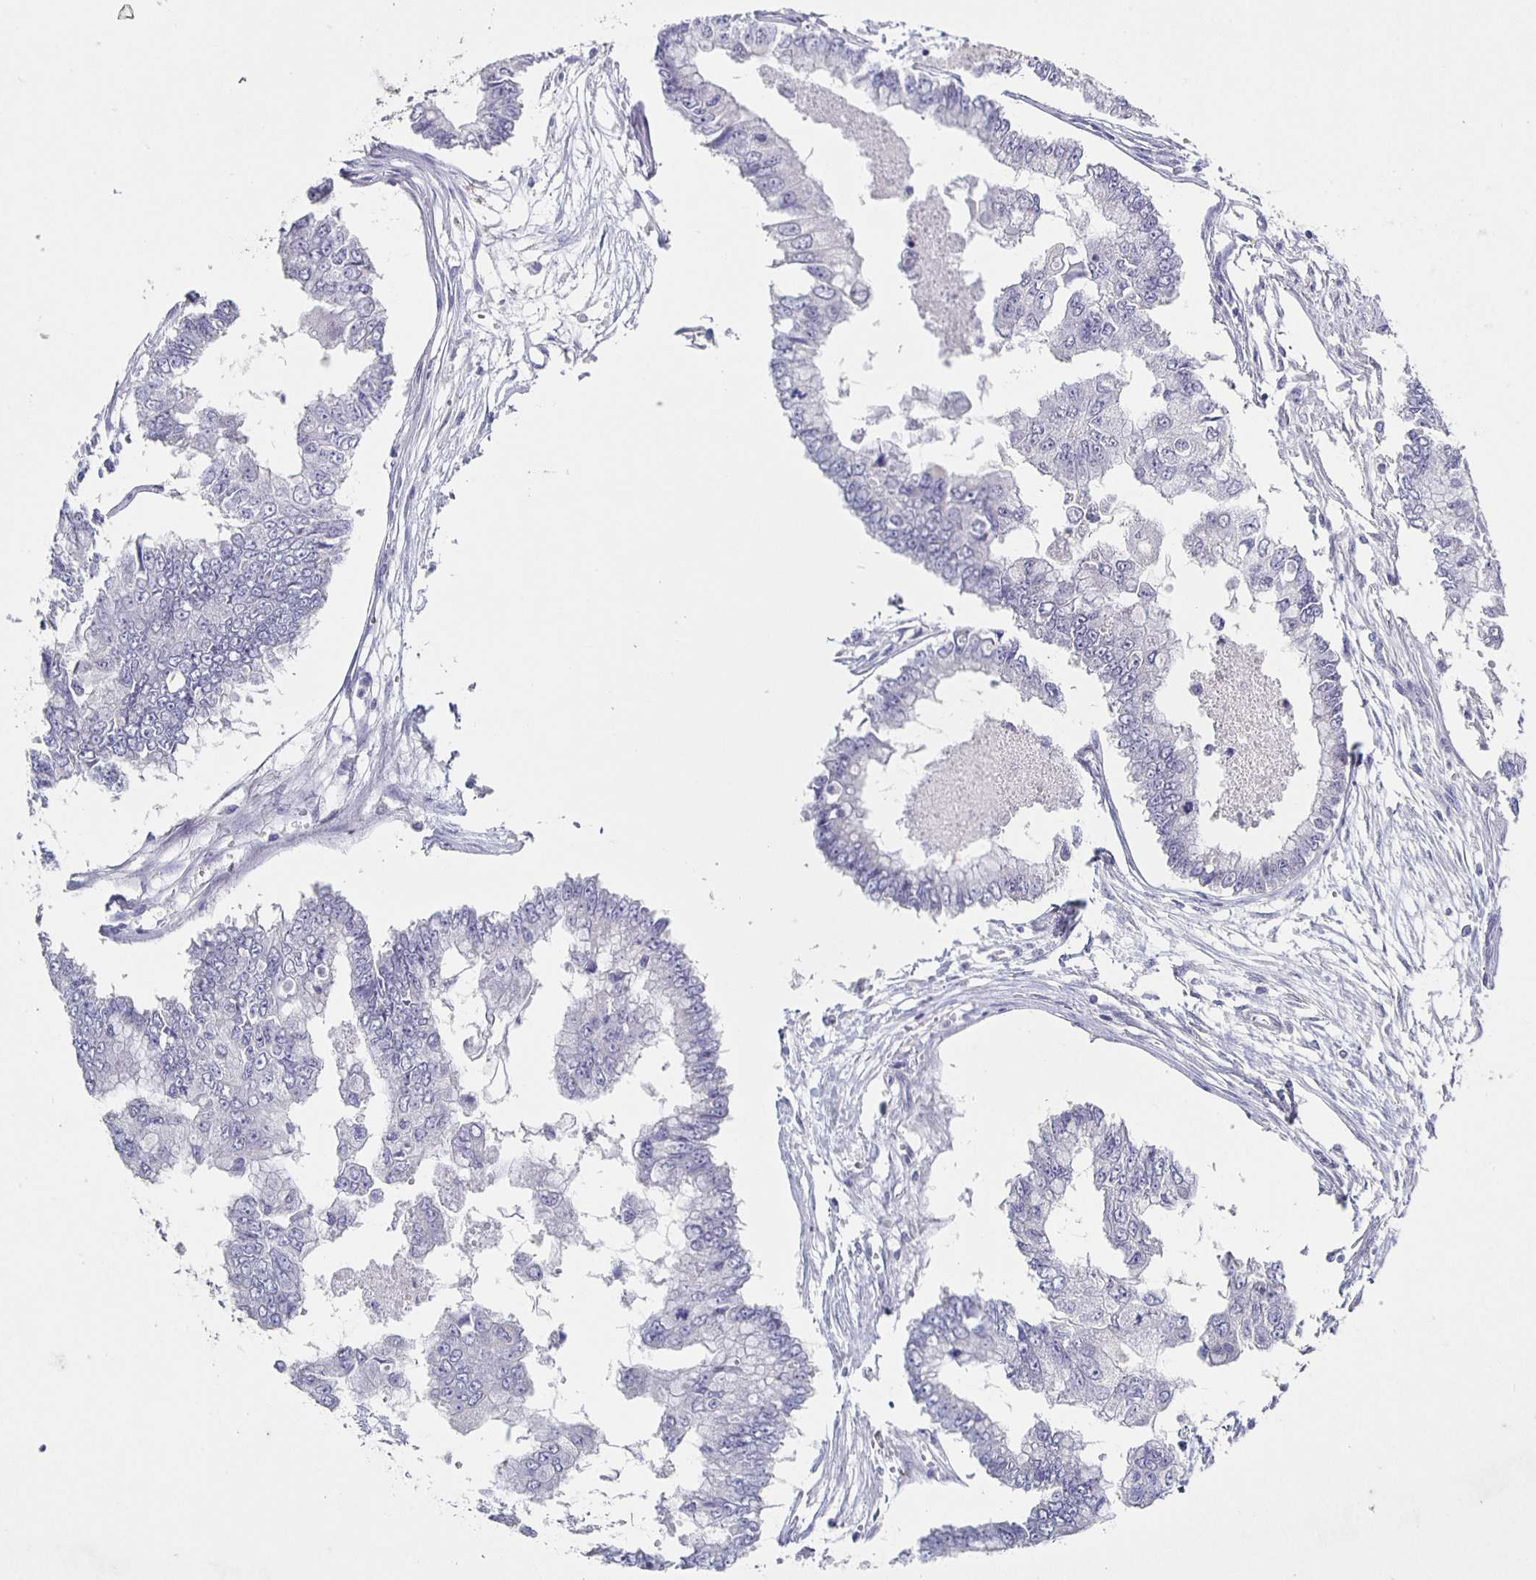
{"staining": {"intensity": "negative", "quantity": "none", "location": "none"}, "tissue": "ovarian cancer", "cell_type": "Tumor cells", "image_type": "cancer", "snomed": [{"axis": "morphology", "description": "Cystadenocarcinoma, mucinous, NOS"}, {"axis": "topography", "description": "Ovary"}], "caption": "The image shows no significant staining in tumor cells of ovarian cancer (mucinous cystadenocarcinoma).", "gene": "CARNS1", "patient": {"sex": "female", "age": 72}}